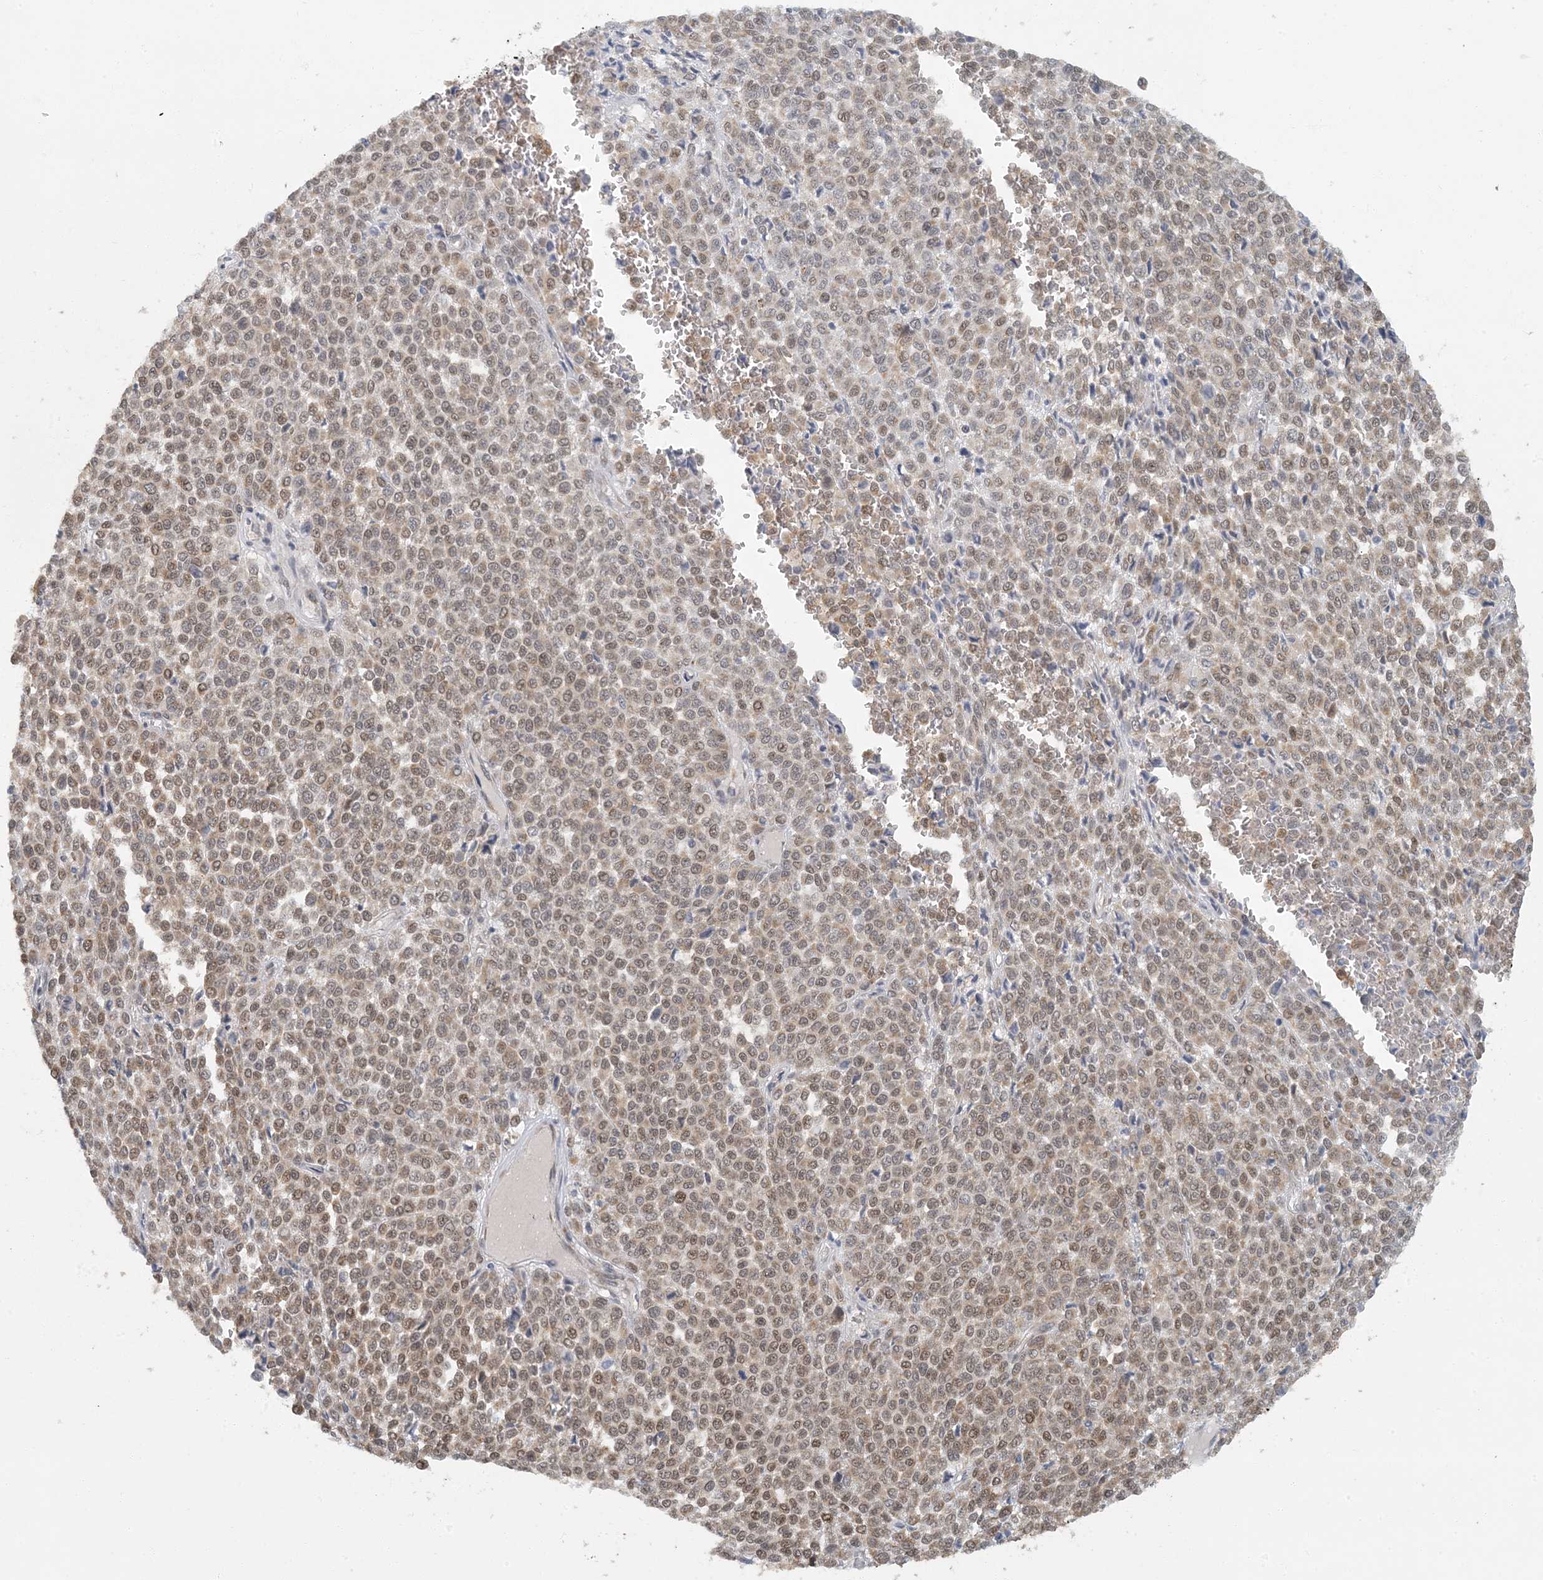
{"staining": {"intensity": "moderate", "quantity": ">75%", "location": "cytoplasmic/membranous,nuclear"}, "tissue": "melanoma", "cell_type": "Tumor cells", "image_type": "cancer", "snomed": [{"axis": "morphology", "description": "Malignant melanoma, Metastatic site"}, {"axis": "topography", "description": "Pancreas"}], "caption": "The micrograph demonstrates staining of melanoma, revealing moderate cytoplasmic/membranous and nuclear protein positivity (brown color) within tumor cells.", "gene": "AK9", "patient": {"sex": "female", "age": 30}}